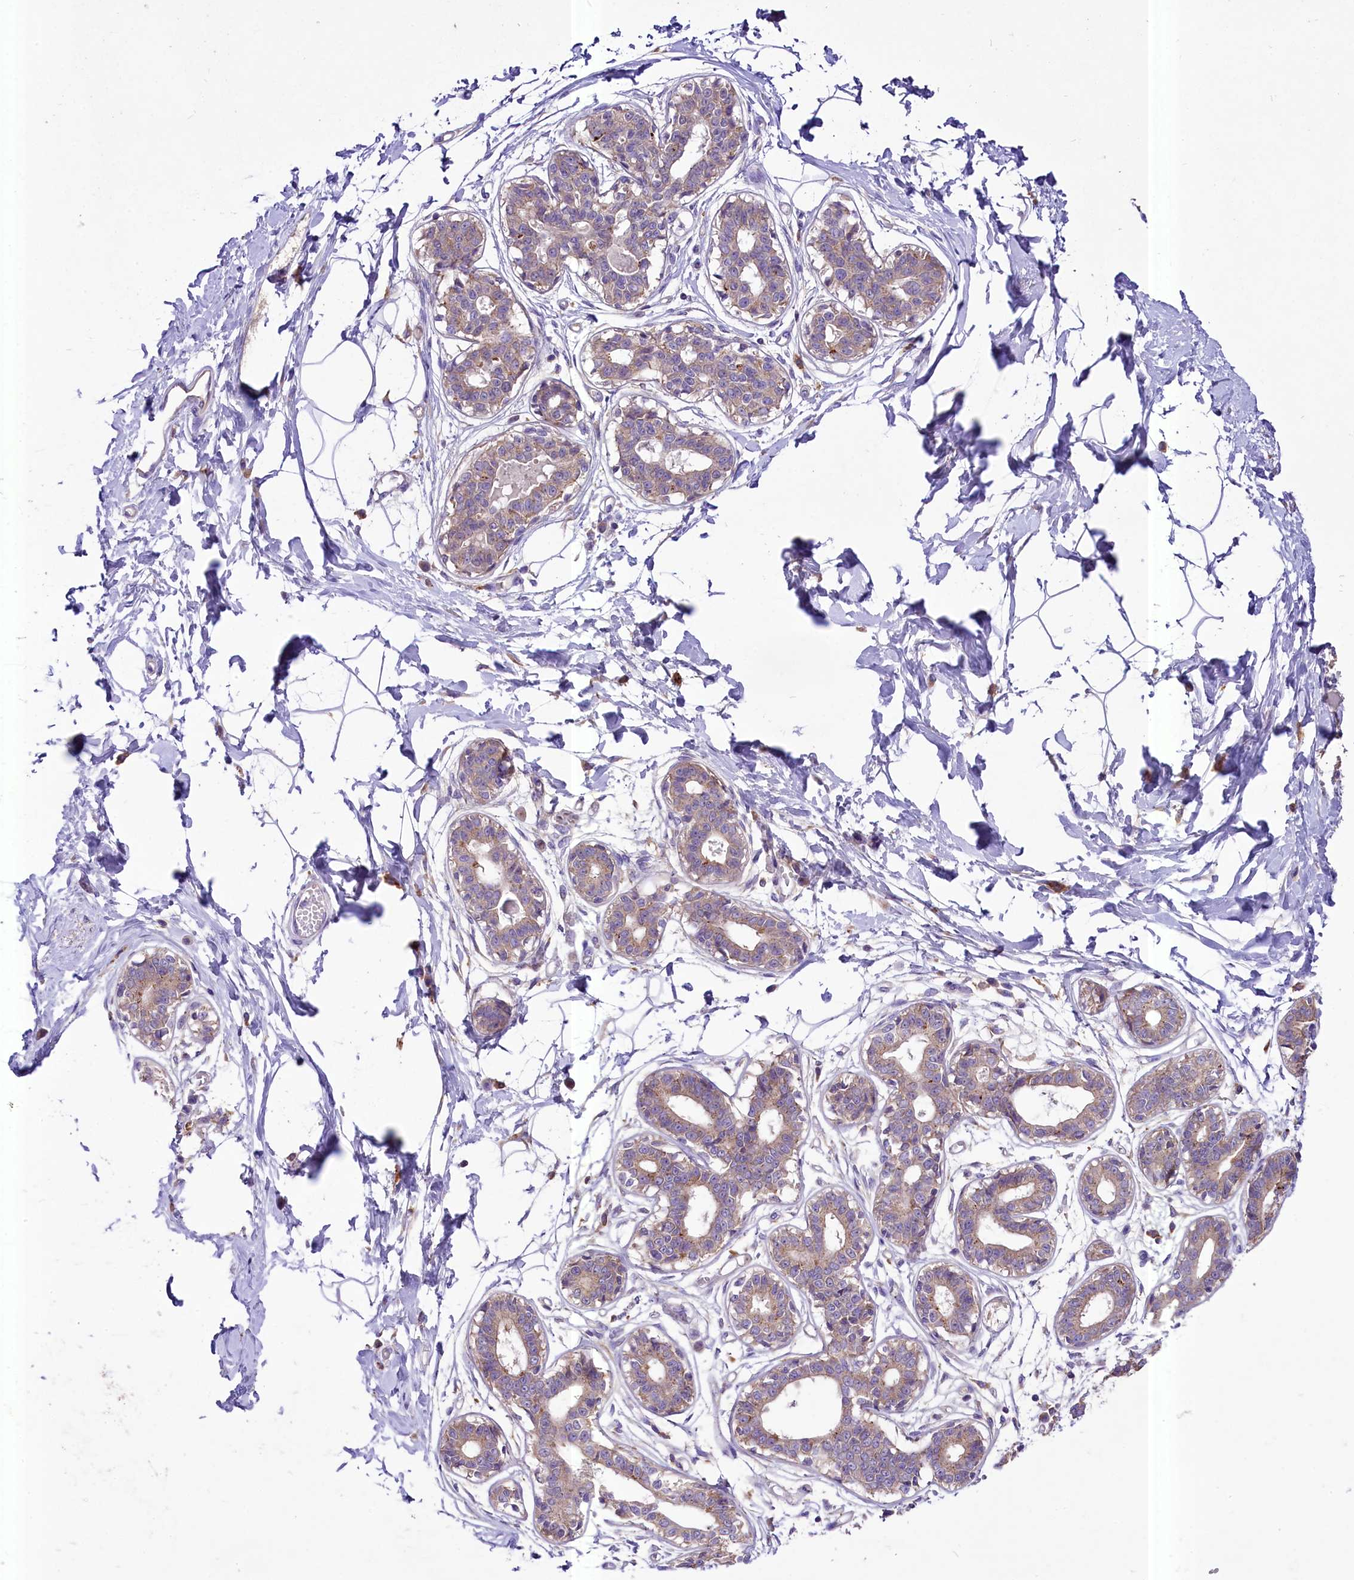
{"staining": {"intensity": "negative", "quantity": "none", "location": "none"}, "tissue": "breast", "cell_type": "Adipocytes", "image_type": "normal", "snomed": [{"axis": "morphology", "description": "Normal tissue, NOS"}, {"axis": "topography", "description": "Breast"}], "caption": "Immunohistochemistry (IHC) of unremarkable human breast shows no staining in adipocytes.", "gene": "PEMT", "patient": {"sex": "female", "age": 45}}